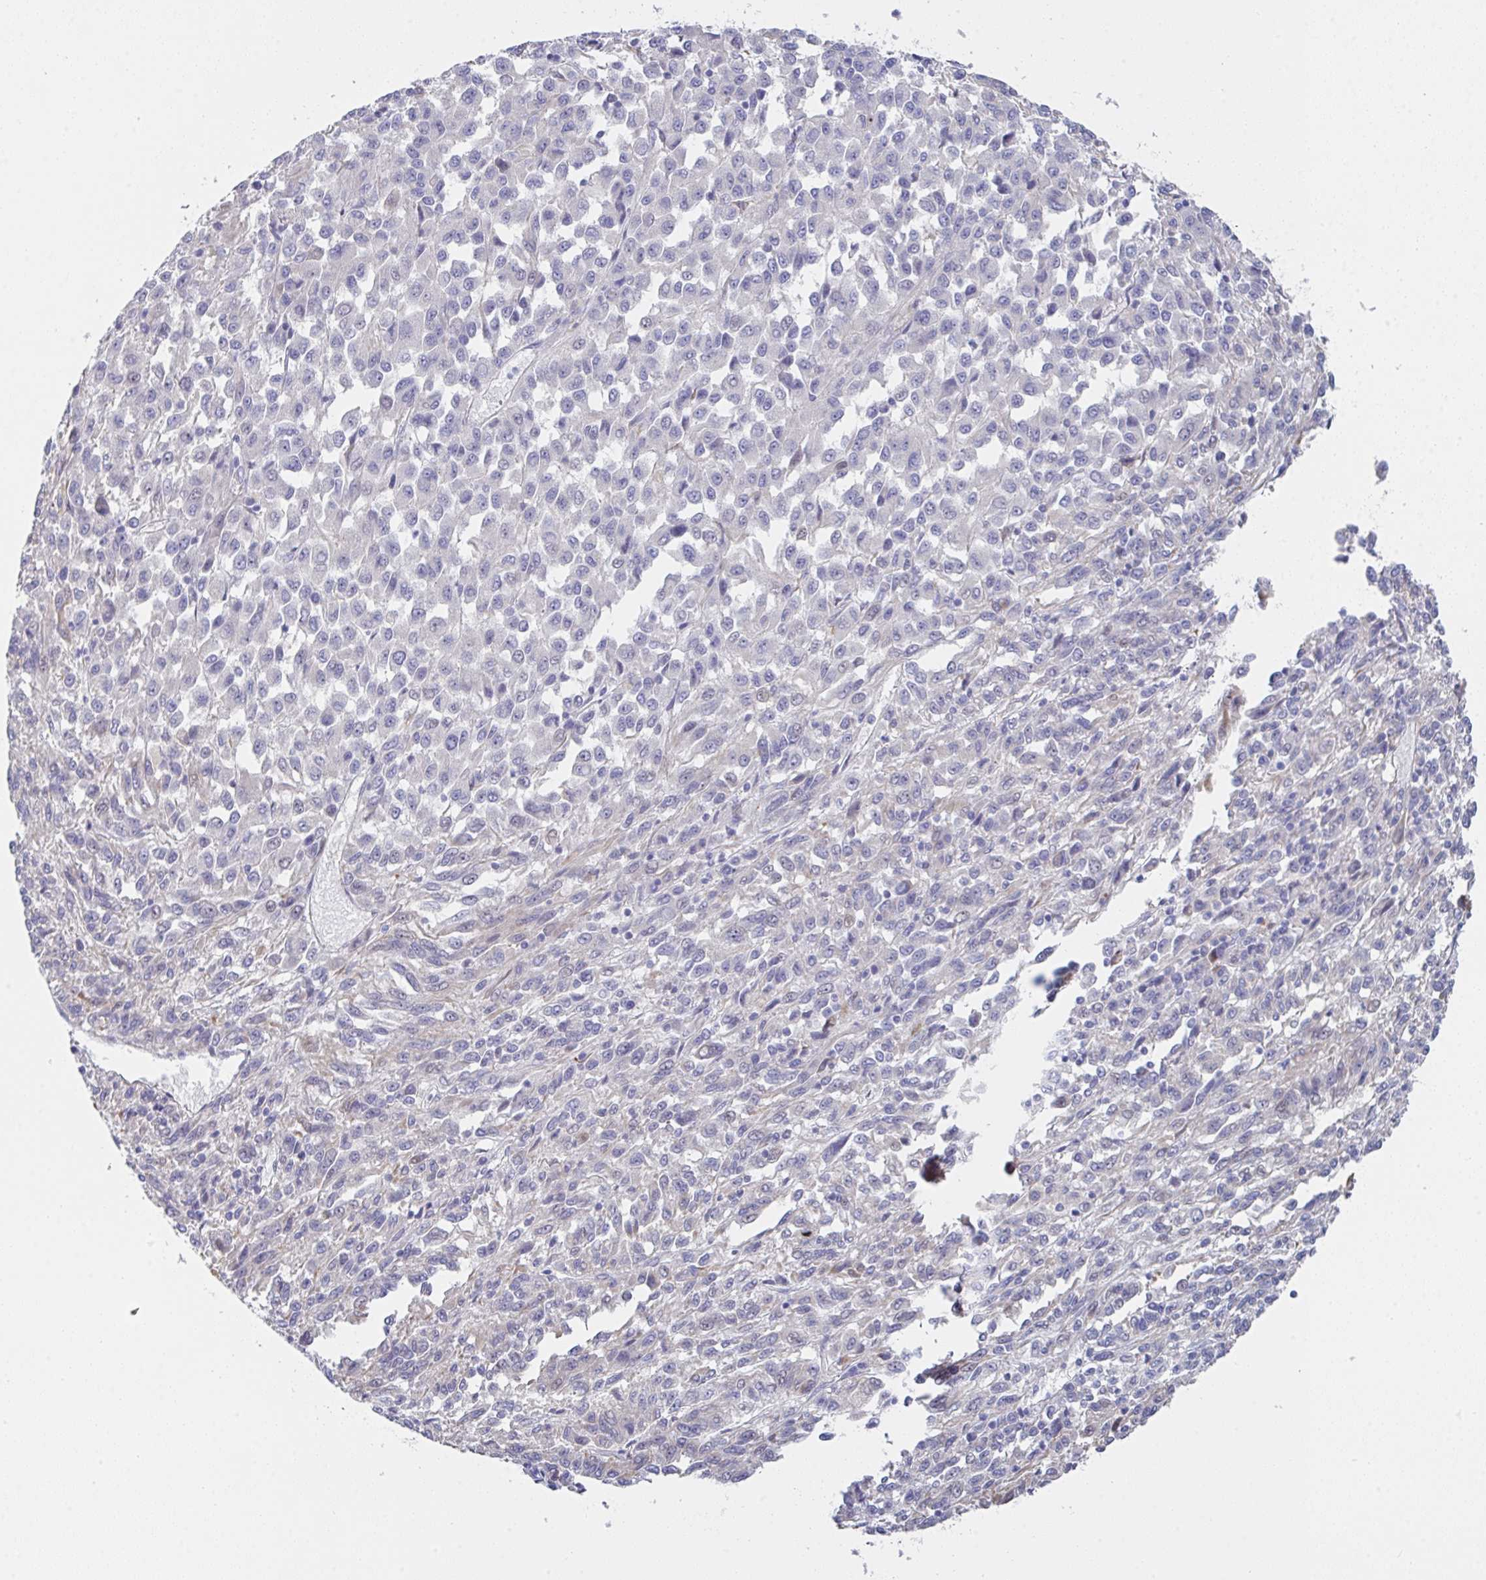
{"staining": {"intensity": "negative", "quantity": "none", "location": "none"}, "tissue": "melanoma", "cell_type": "Tumor cells", "image_type": "cancer", "snomed": [{"axis": "morphology", "description": "Malignant melanoma, Metastatic site"}, {"axis": "topography", "description": "Lung"}], "caption": "High magnification brightfield microscopy of melanoma stained with DAB (3,3'-diaminobenzidine) (brown) and counterstained with hematoxylin (blue): tumor cells show no significant positivity. (DAB (3,3'-diaminobenzidine) IHC visualized using brightfield microscopy, high magnification).", "gene": "FBXO47", "patient": {"sex": "male", "age": 64}}